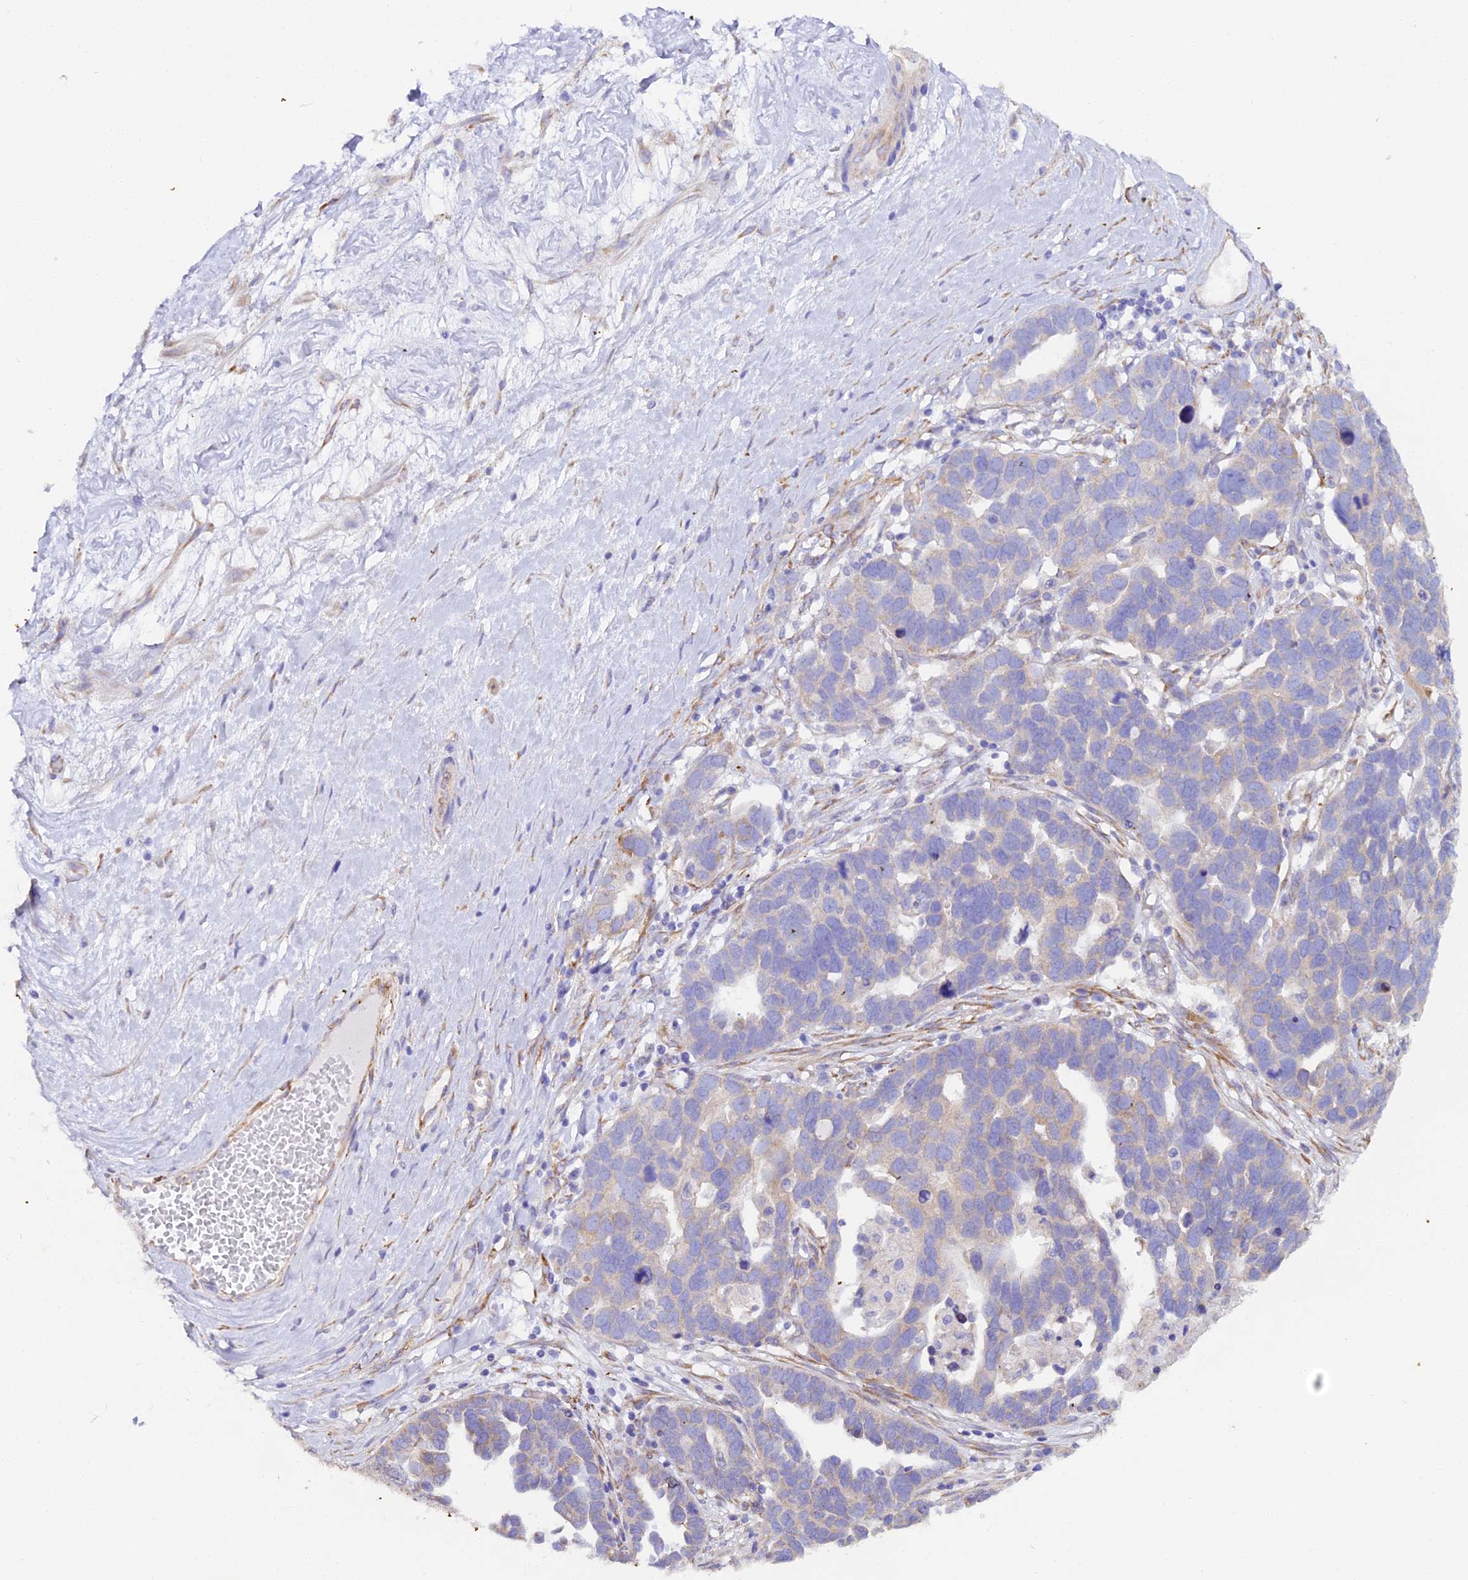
{"staining": {"intensity": "negative", "quantity": "none", "location": "none"}, "tissue": "ovarian cancer", "cell_type": "Tumor cells", "image_type": "cancer", "snomed": [{"axis": "morphology", "description": "Cystadenocarcinoma, serous, NOS"}, {"axis": "topography", "description": "Ovary"}], "caption": "High magnification brightfield microscopy of ovarian cancer stained with DAB (3,3'-diaminobenzidine) (brown) and counterstained with hematoxylin (blue): tumor cells show no significant positivity. (Stains: DAB (3,3'-diaminobenzidine) IHC with hematoxylin counter stain, Microscopy: brightfield microscopy at high magnification).", "gene": "CFAP45", "patient": {"sex": "female", "age": 54}}